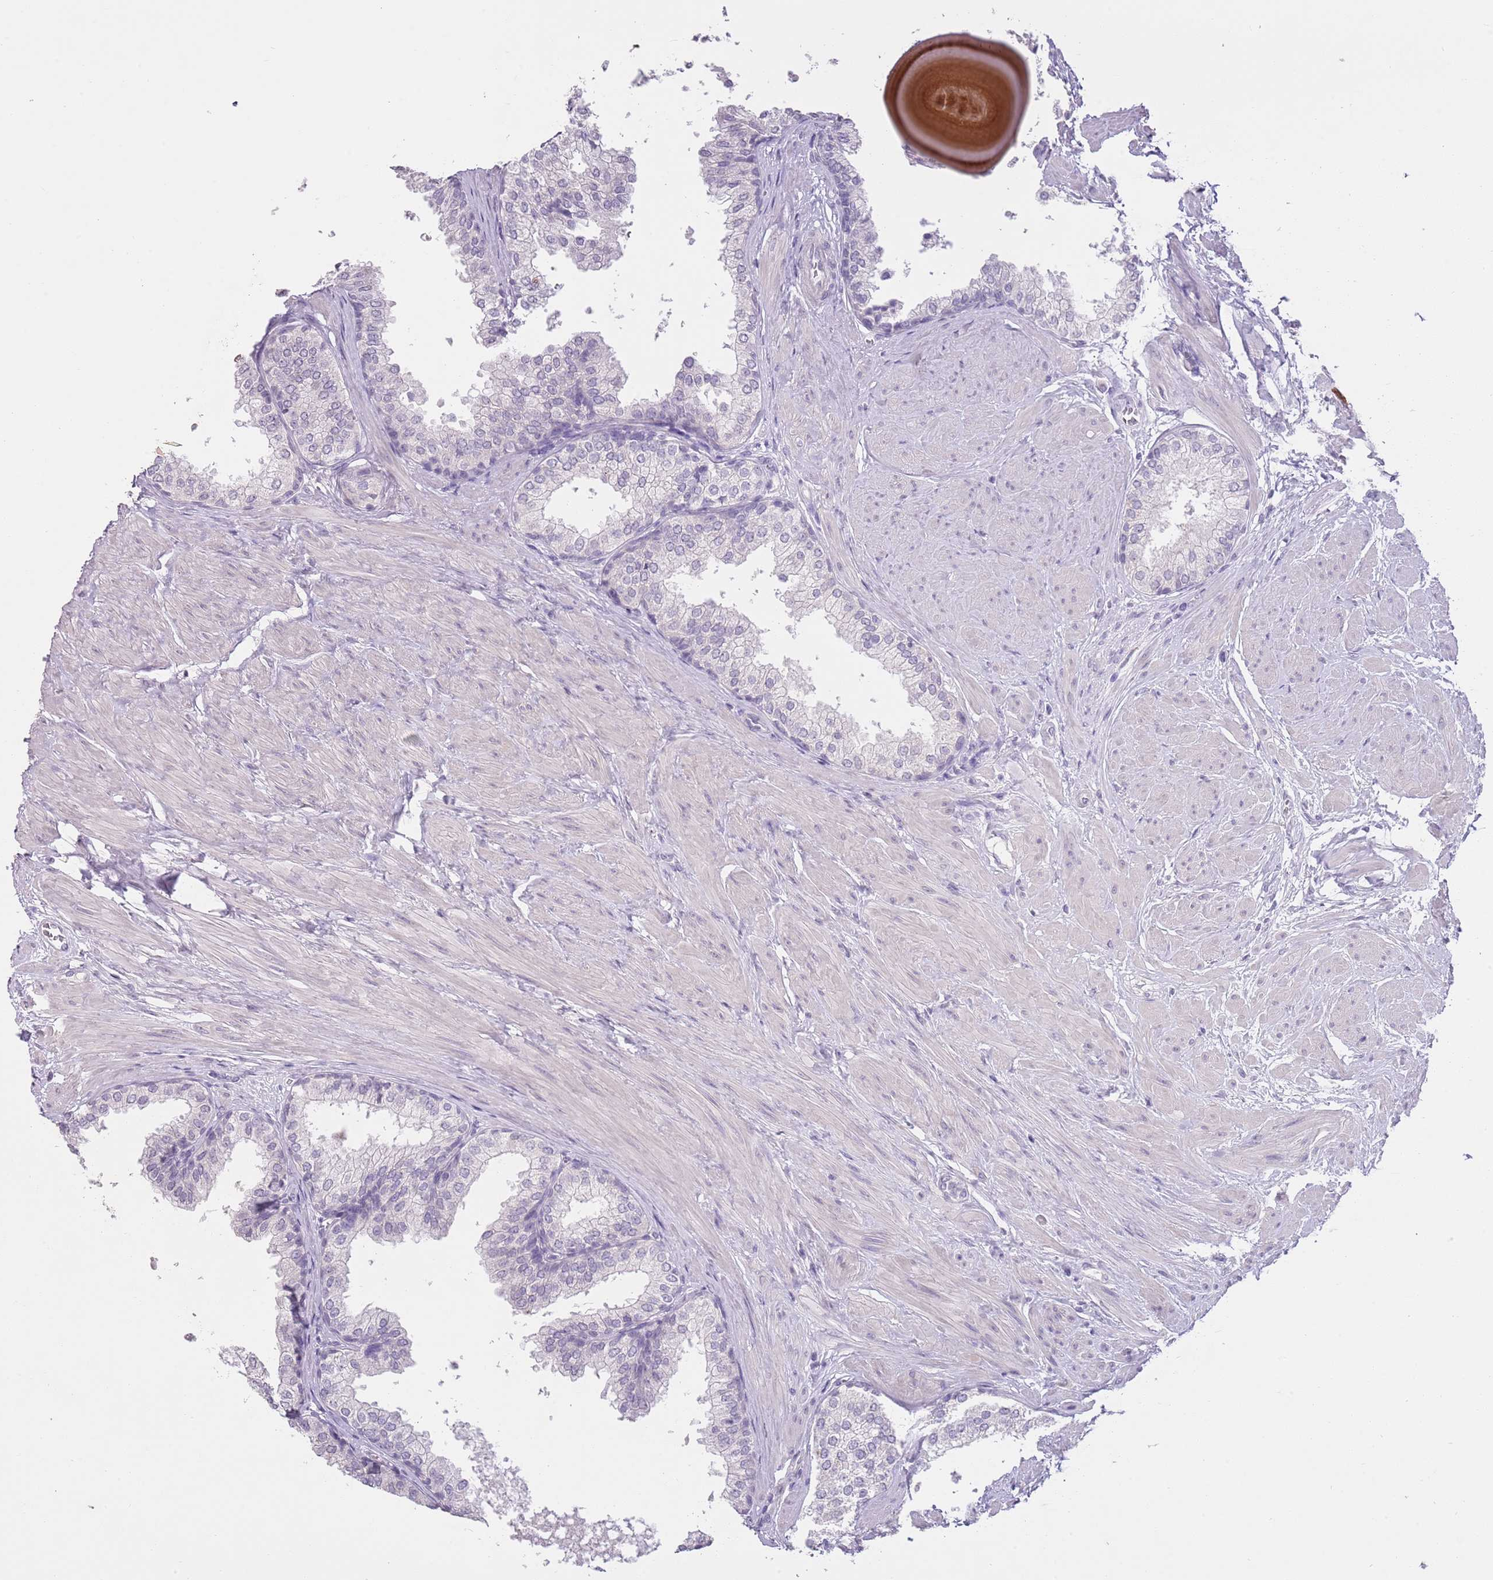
{"staining": {"intensity": "negative", "quantity": "none", "location": "none"}, "tissue": "prostate", "cell_type": "Glandular cells", "image_type": "normal", "snomed": [{"axis": "morphology", "description": "Normal tissue, NOS"}, {"axis": "topography", "description": "Prostate"}], "caption": "A high-resolution photomicrograph shows immunohistochemistry (IHC) staining of normal prostate, which demonstrates no significant staining in glandular cells.", "gene": "SLC35E3", "patient": {"sex": "male", "age": 48}}